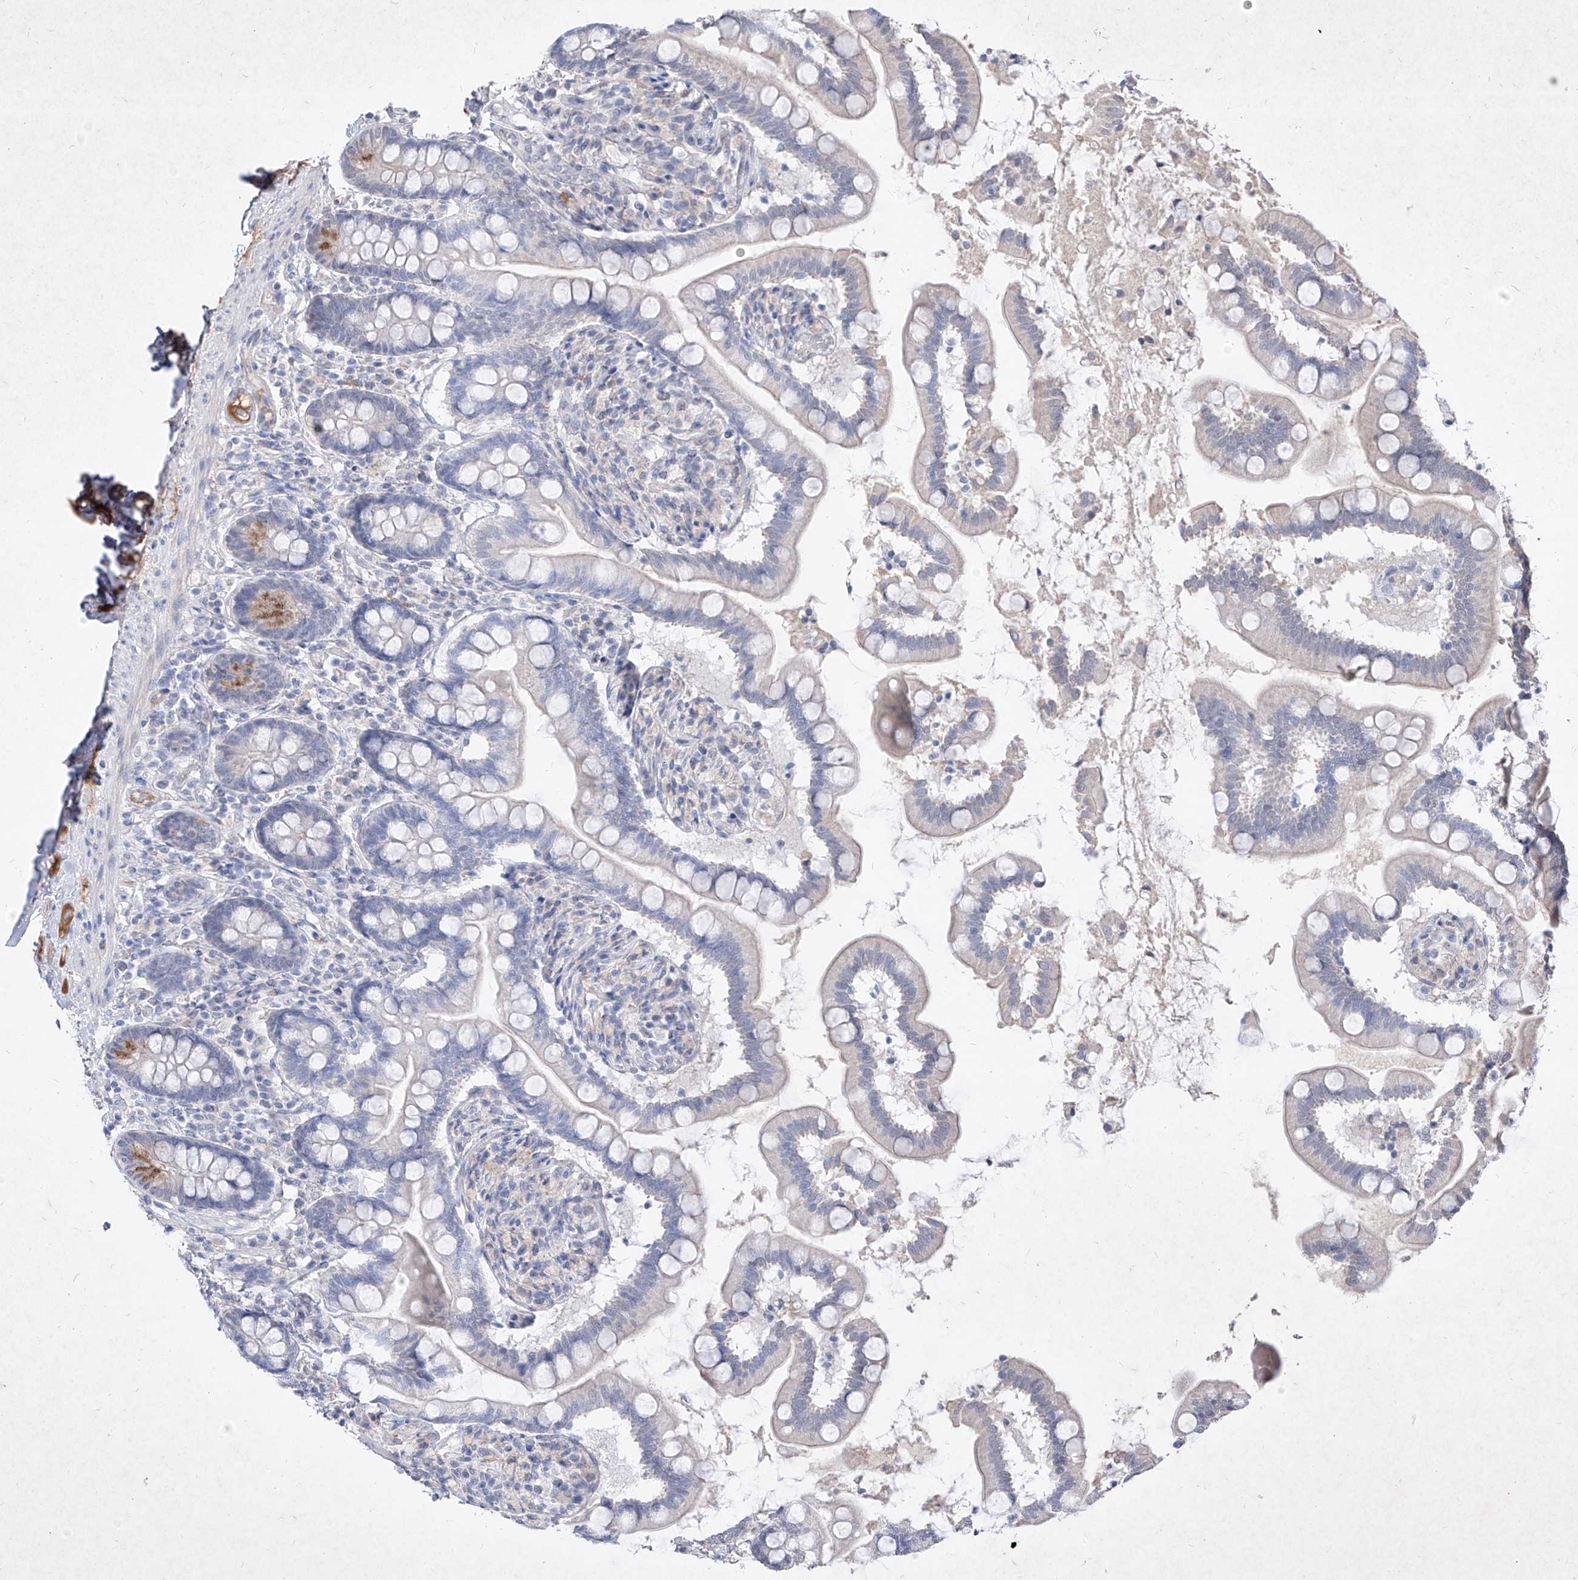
{"staining": {"intensity": "weak", "quantity": "<25%", "location": "cytoplasmic/membranous"}, "tissue": "small intestine", "cell_type": "Glandular cells", "image_type": "normal", "snomed": [{"axis": "morphology", "description": "Normal tissue, NOS"}, {"axis": "topography", "description": "Small intestine"}], "caption": "Protein analysis of normal small intestine exhibits no significant staining in glandular cells.", "gene": "C4A", "patient": {"sex": "female", "age": 64}}